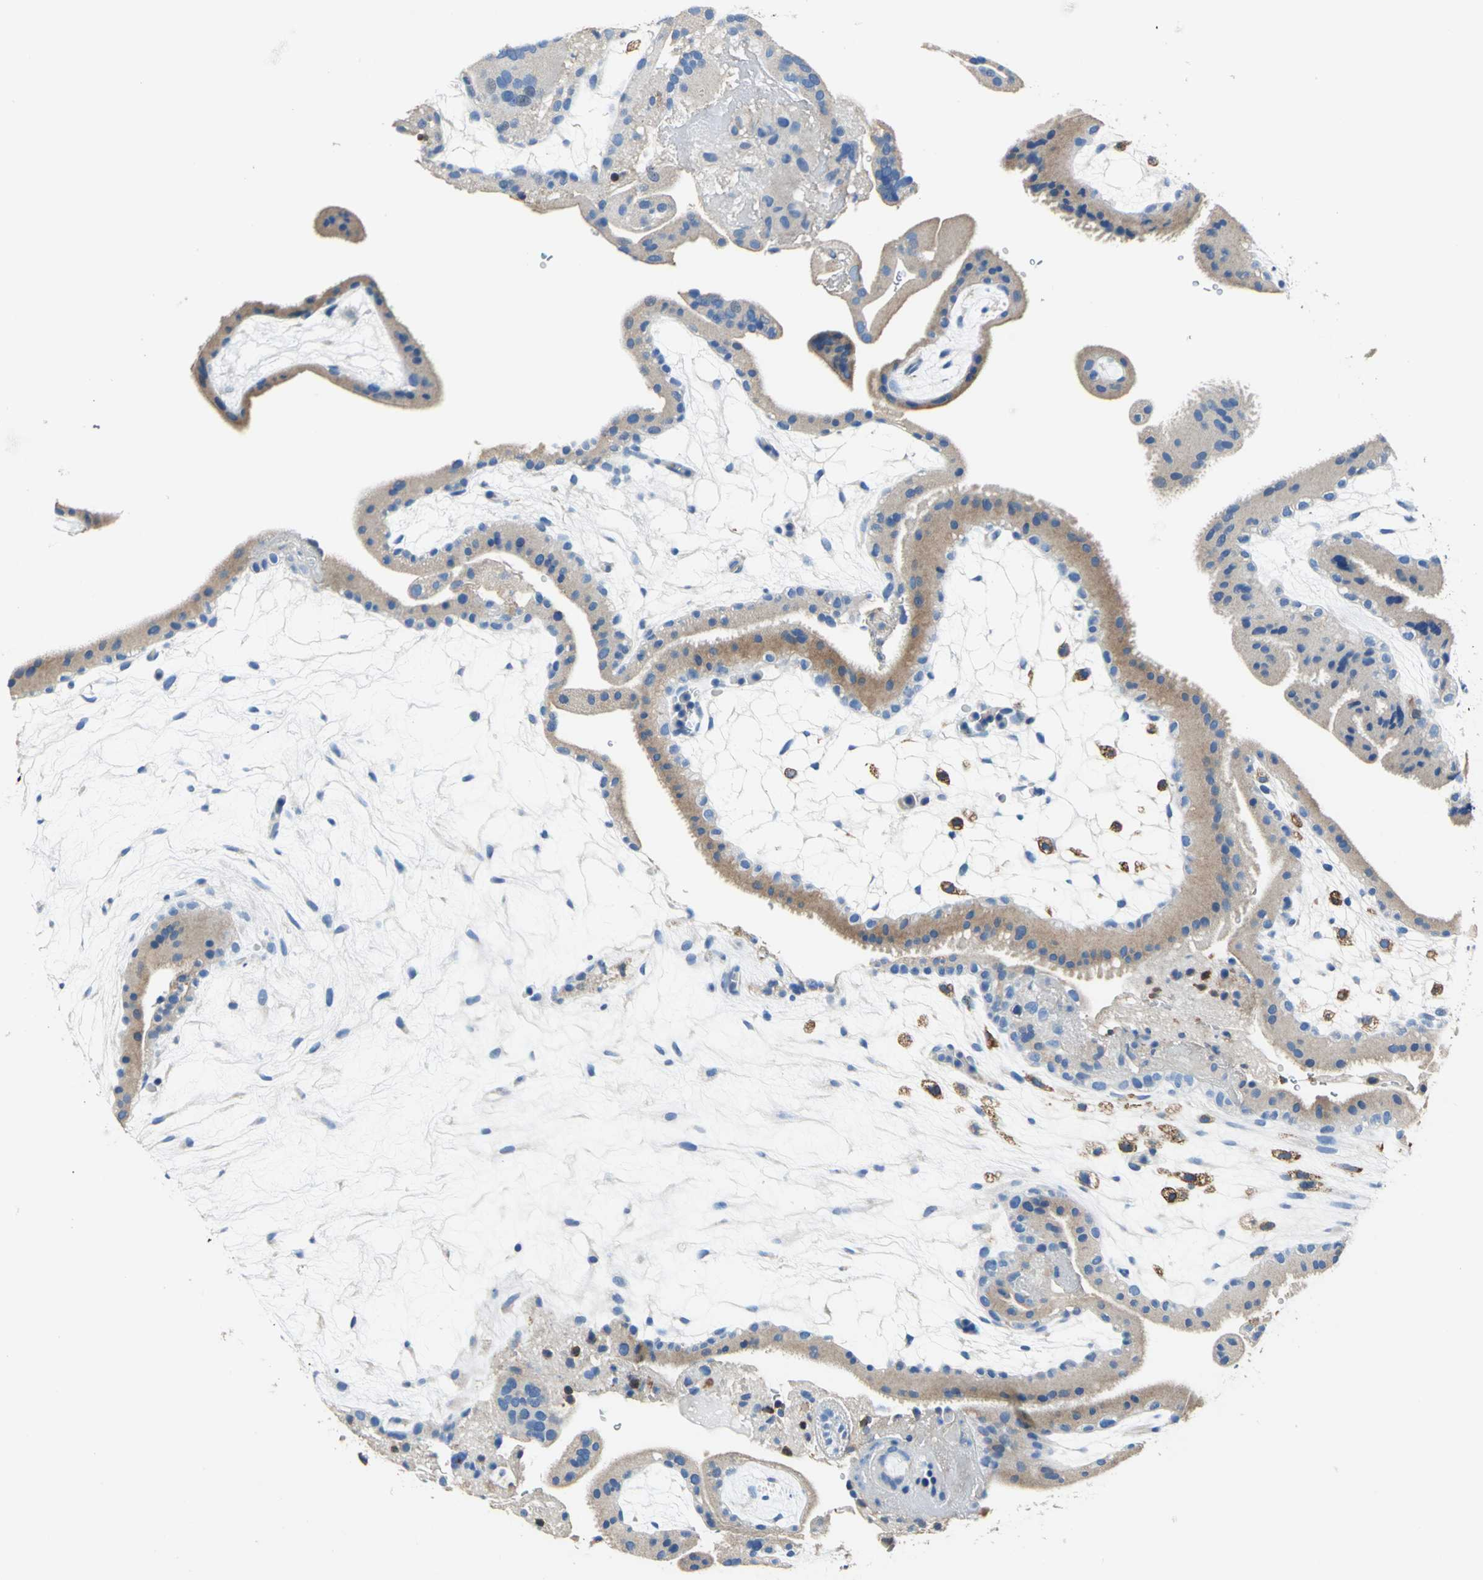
{"staining": {"intensity": "moderate", "quantity": "<25%", "location": "cytoplasmic/membranous"}, "tissue": "placenta", "cell_type": "Trophoblastic cells", "image_type": "normal", "snomed": [{"axis": "morphology", "description": "Normal tissue, NOS"}, {"axis": "topography", "description": "Placenta"}], "caption": "Moderate cytoplasmic/membranous expression for a protein is present in about <25% of trophoblastic cells of unremarkable placenta using IHC.", "gene": "SEPTIN11", "patient": {"sex": "female", "age": 19}}